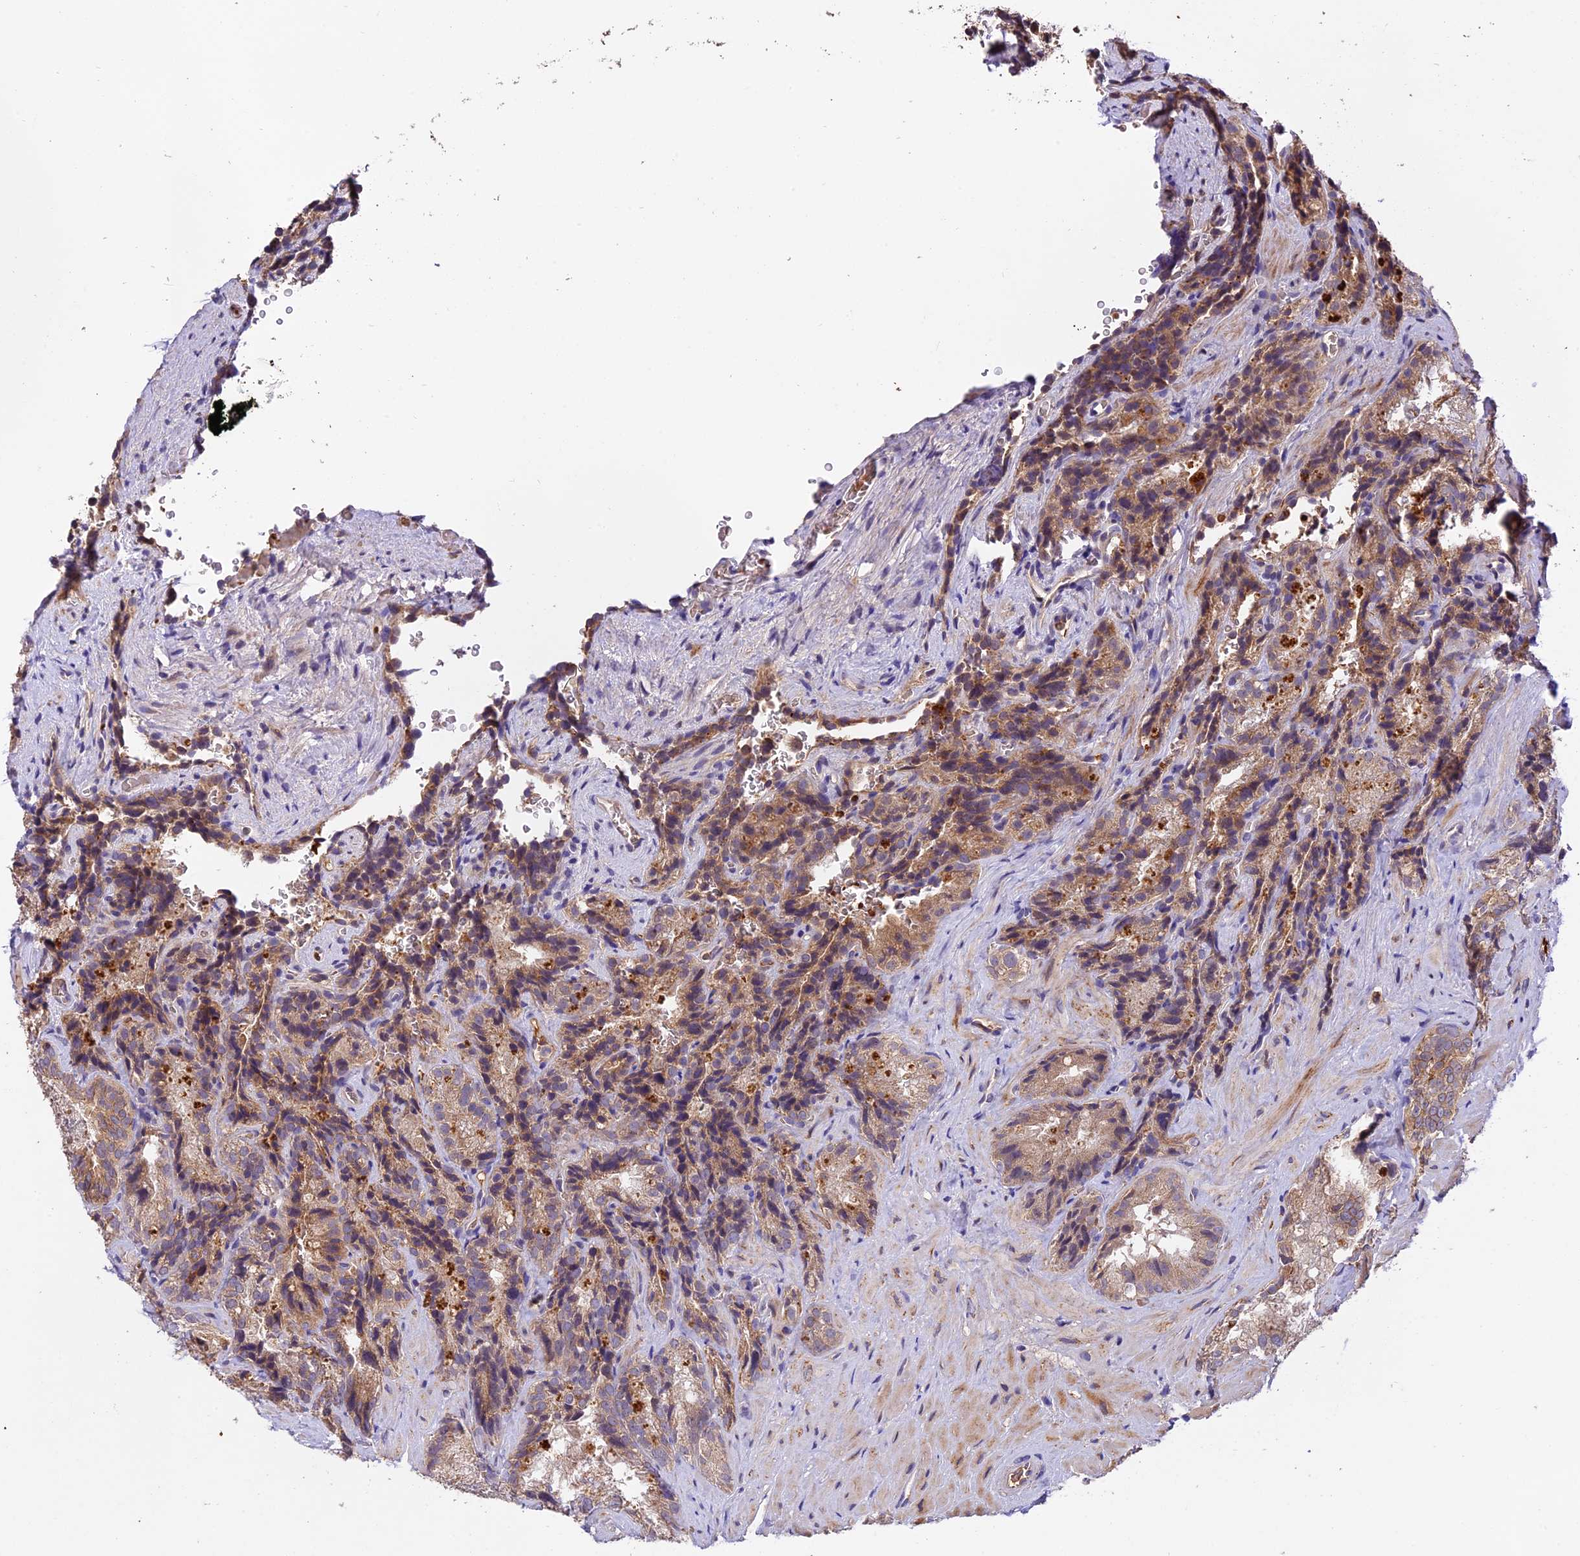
{"staining": {"intensity": "moderate", "quantity": "25%-75%", "location": "cytoplasmic/membranous"}, "tissue": "seminal vesicle", "cell_type": "Glandular cells", "image_type": "normal", "snomed": [{"axis": "morphology", "description": "Normal tissue, NOS"}, {"axis": "topography", "description": "Seminal veicle"}], "caption": "Unremarkable seminal vesicle reveals moderate cytoplasmic/membranous staining in approximately 25%-75% of glandular cells.", "gene": "PHAF1", "patient": {"sex": "male", "age": 58}}